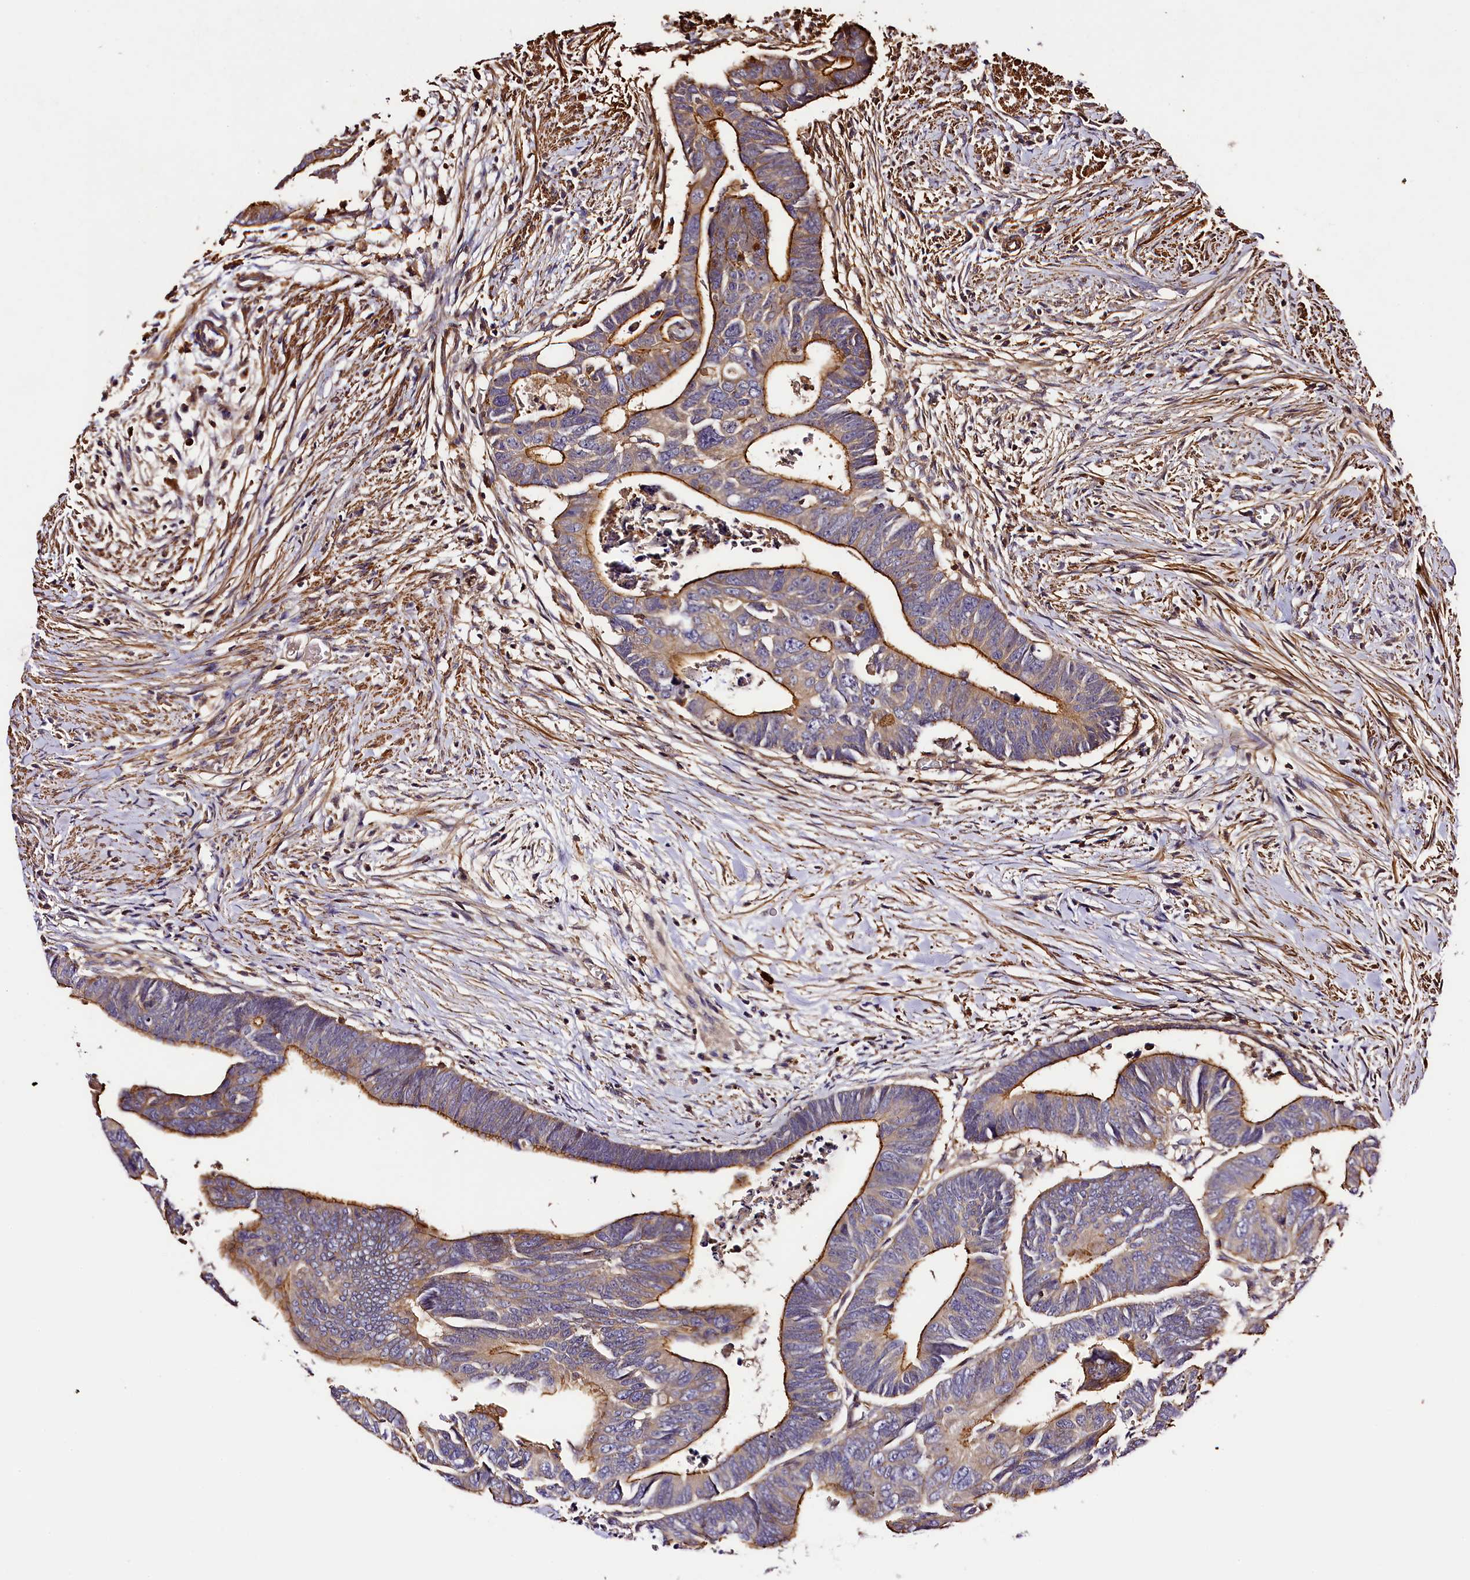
{"staining": {"intensity": "moderate", "quantity": ">75%", "location": "cytoplasmic/membranous"}, "tissue": "colorectal cancer", "cell_type": "Tumor cells", "image_type": "cancer", "snomed": [{"axis": "morphology", "description": "Adenocarcinoma, NOS"}, {"axis": "topography", "description": "Rectum"}], "caption": "Colorectal adenocarcinoma was stained to show a protein in brown. There is medium levels of moderate cytoplasmic/membranous positivity in approximately >75% of tumor cells.", "gene": "RAPSN", "patient": {"sex": "female", "age": 65}}